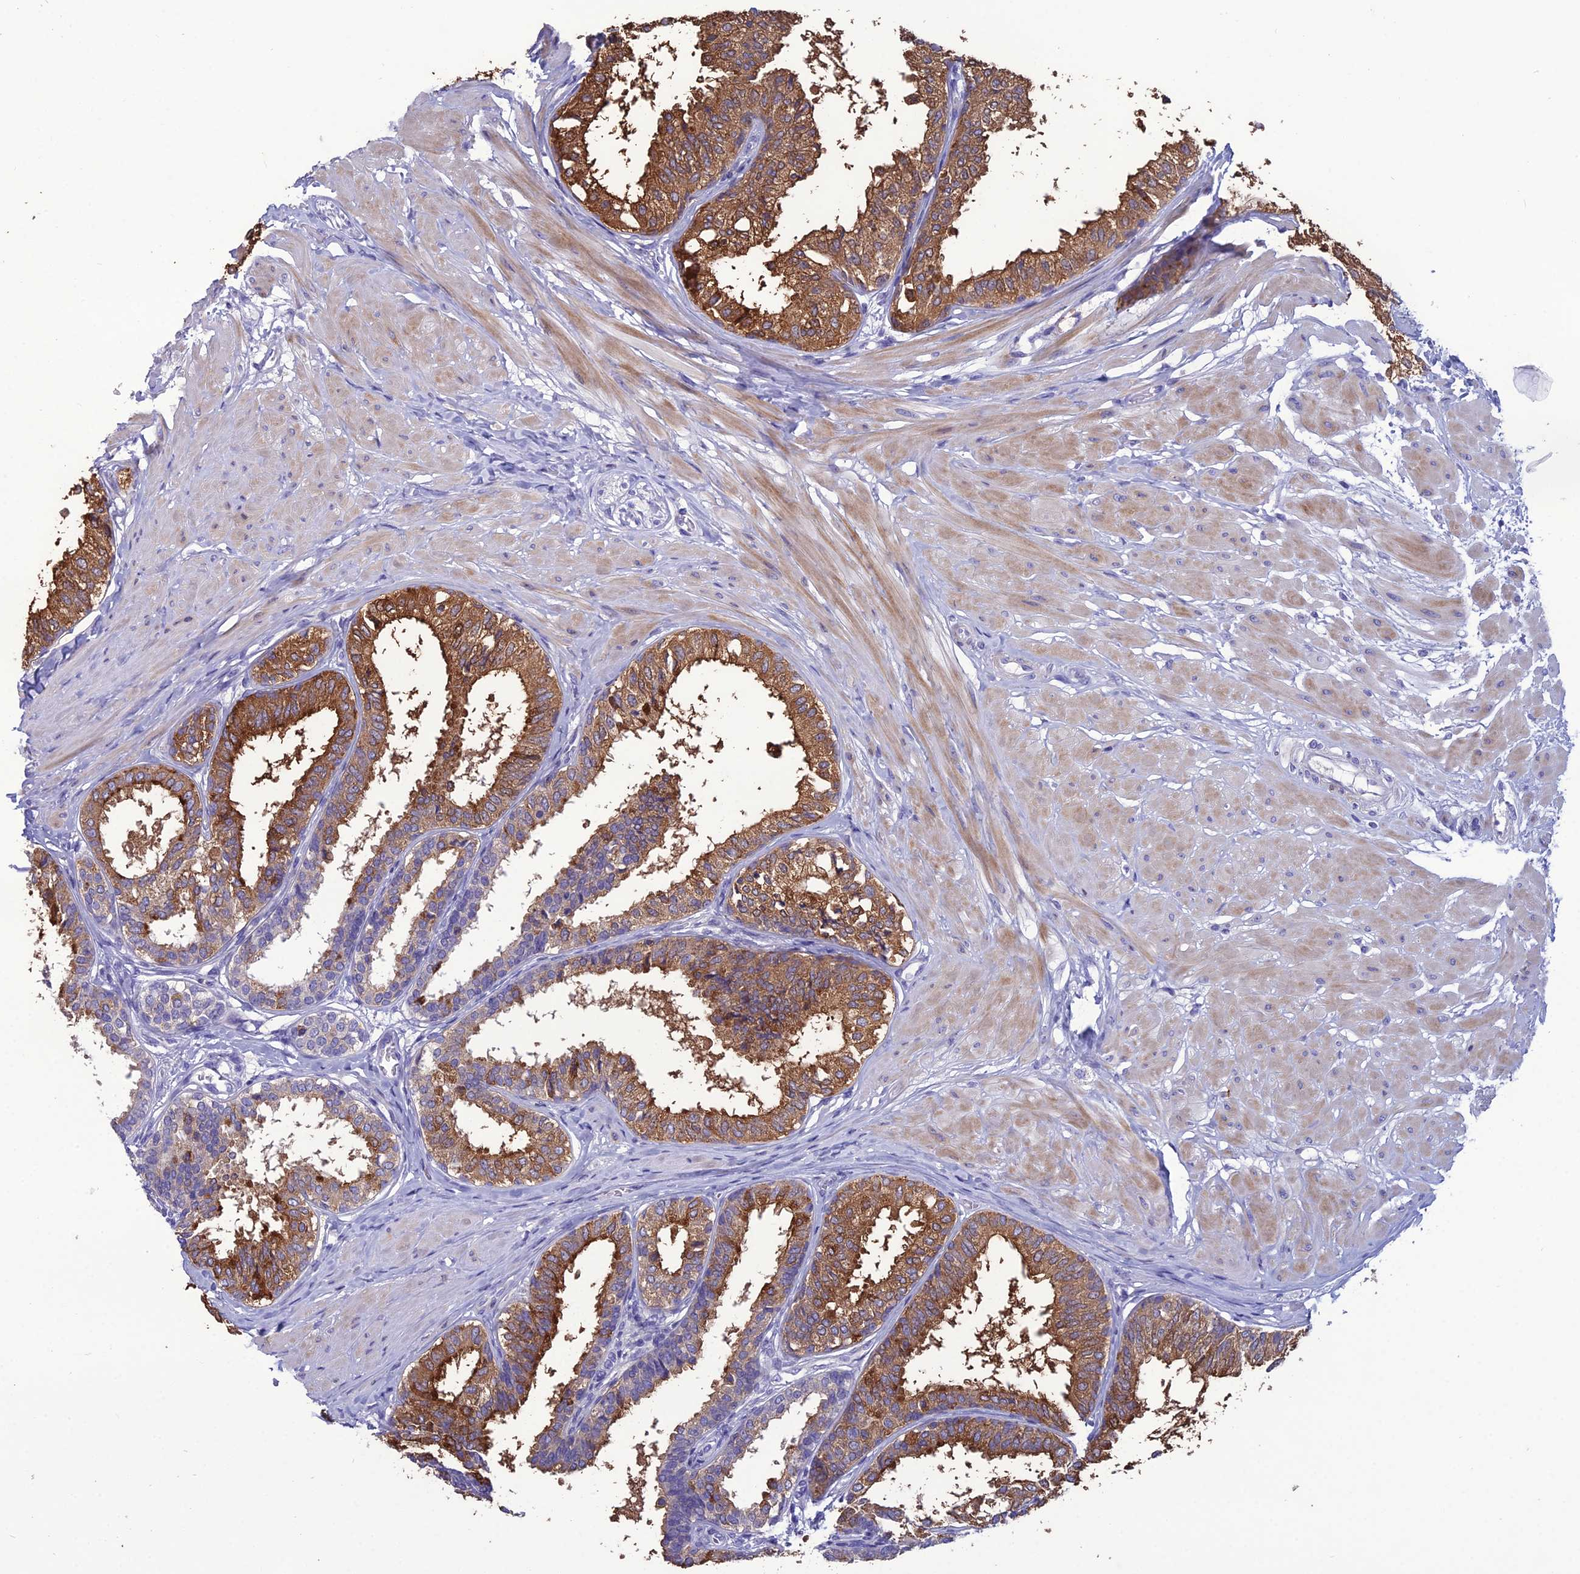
{"staining": {"intensity": "strong", "quantity": ">75%", "location": "cytoplasmic/membranous"}, "tissue": "prostate", "cell_type": "Glandular cells", "image_type": "normal", "snomed": [{"axis": "morphology", "description": "Normal tissue, NOS"}, {"axis": "topography", "description": "Prostate"}], "caption": "A high amount of strong cytoplasmic/membranous staining is seen in about >75% of glandular cells in normal prostate. (DAB = brown stain, brightfield microscopy at high magnification).", "gene": "OR56B1", "patient": {"sex": "male", "age": 48}}